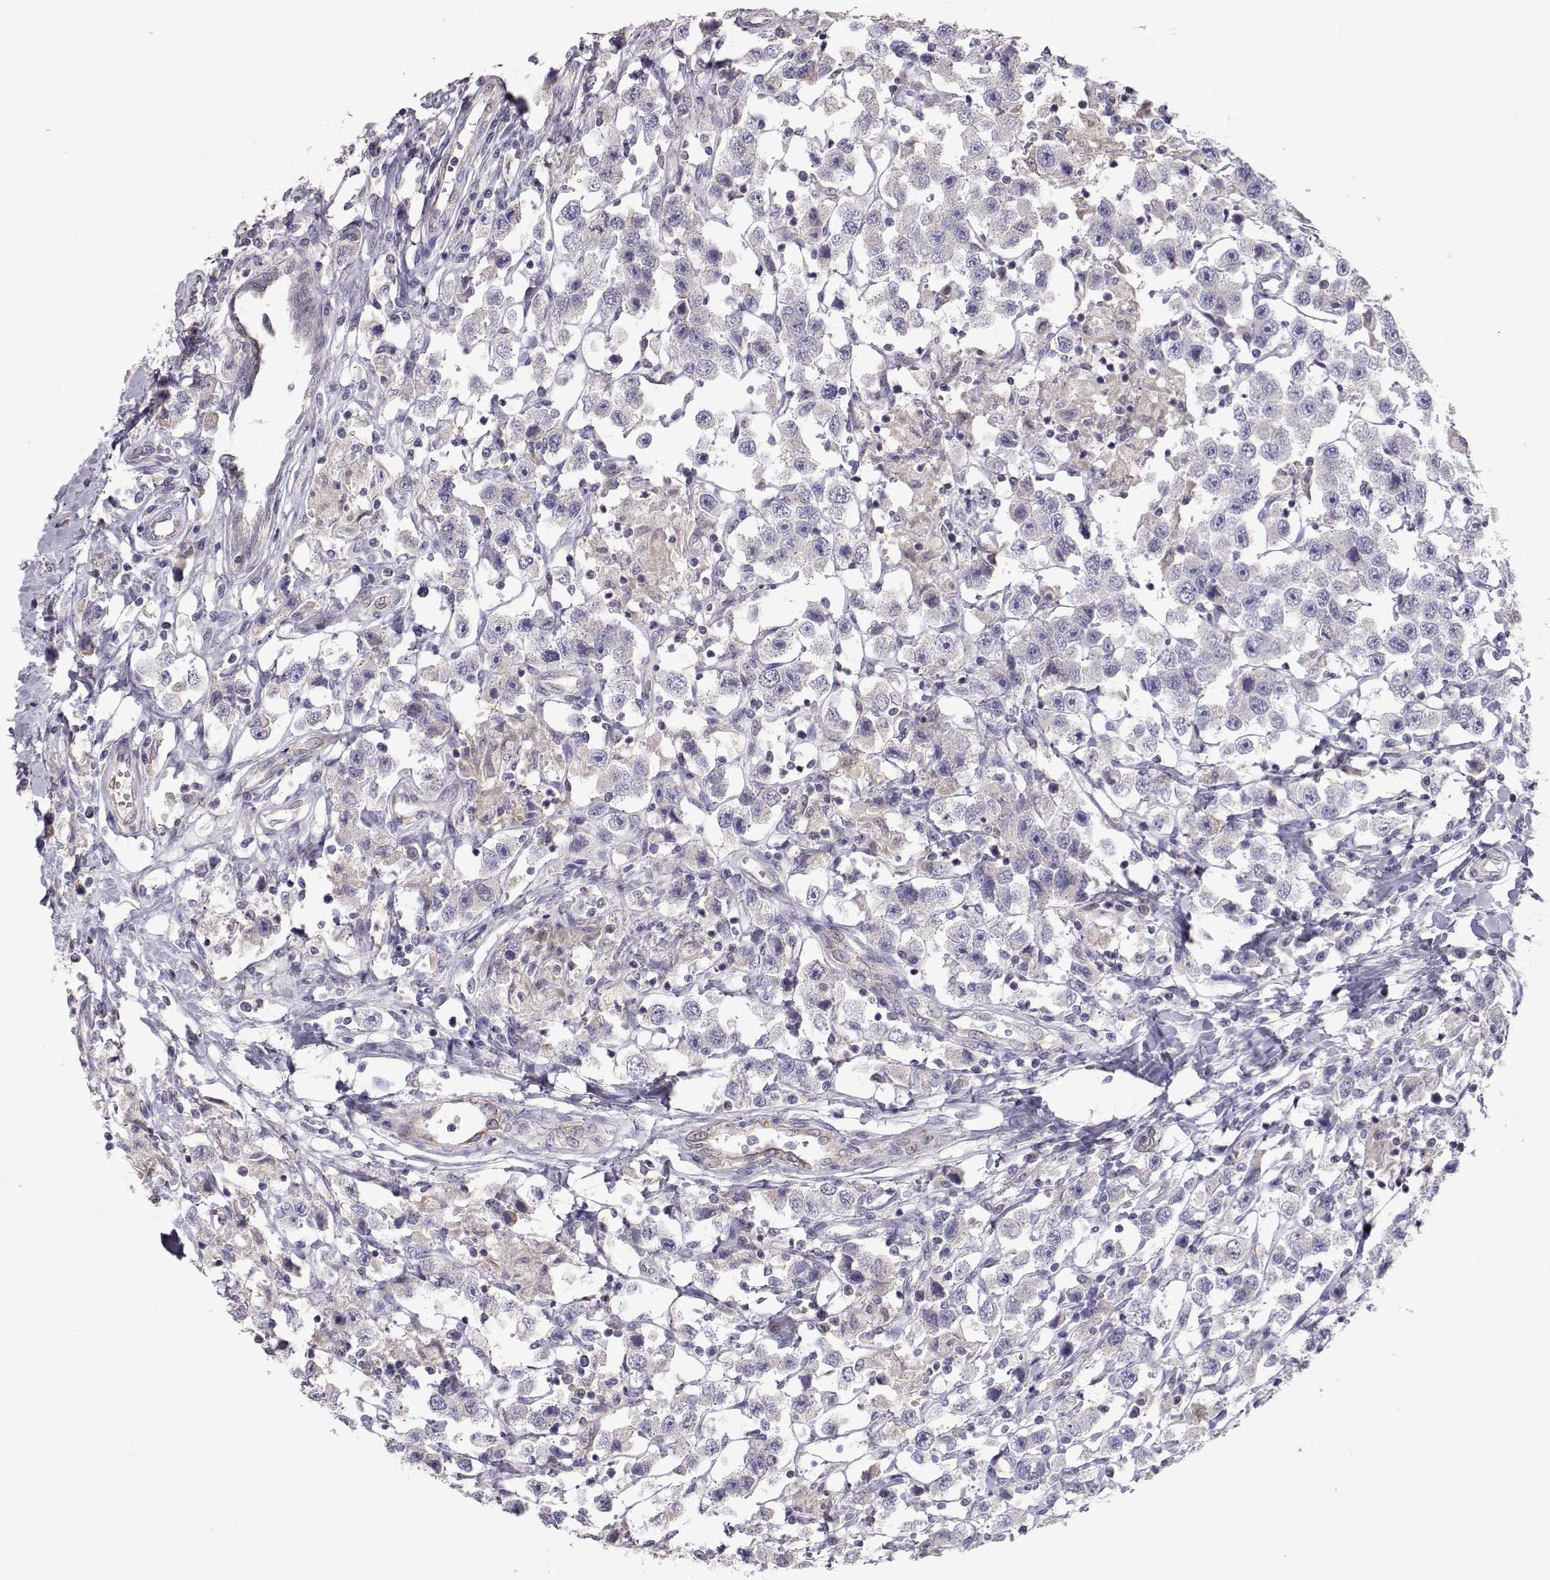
{"staining": {"intensity": "negative", "quantity": "none", "location": "none"}, "tissue": "testis cancer", "cell_type": "Tumor cells", "image_type": "cancer", "snomed": [{"axis": "morphology", "description": "Seminoma, NOS"}, {"axis": "topography", "description": "Testis"}], "caption": "This is an immunohistochemistry micrograph of human testis seminoma. There is no staining in tumor cells.", "gene": "NCAM2", "patient": {"sex": "male", "age": 45}}